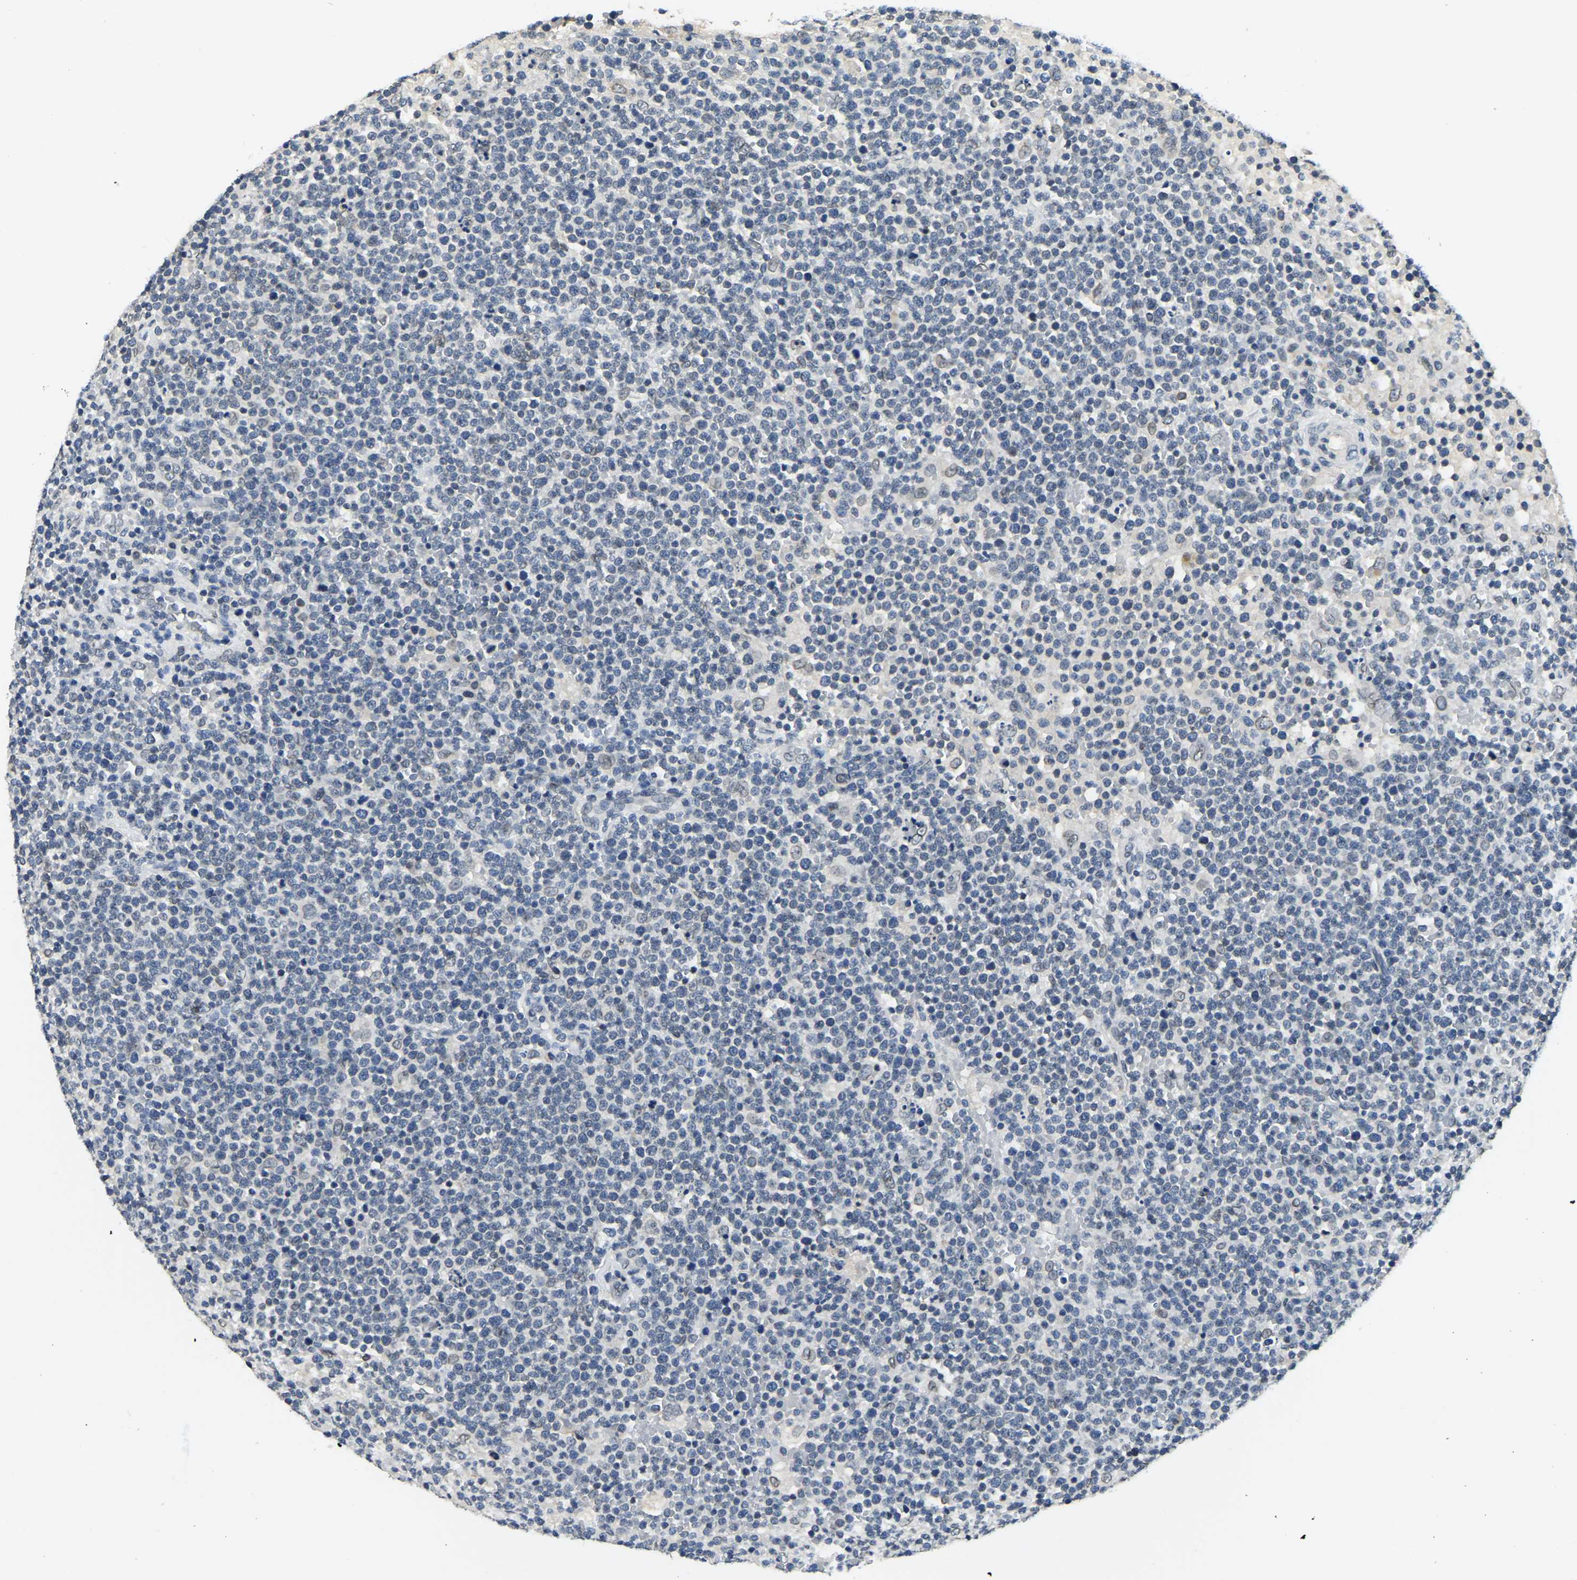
{"staining": {"intensity": "negative", "quantity": "none", "location": "none"}, "tissue": "lymphoma", "cell_type": "Tumor cells", "image_type": "cancer", "snomed": [{"axis": "morphology", "description": "Malignant lymphoma, non-Hodgkin's type, High grade"}, {"axis": "topography", "description": "Lymph node"}], "caption": "This is a image of immunohistochemistry staining of lymphoma, which shows no expression in tumor cells. (DAB IHC, high magnification).", "gene": "RANBP2", "patient": {"sex": "male", "age": 61}}